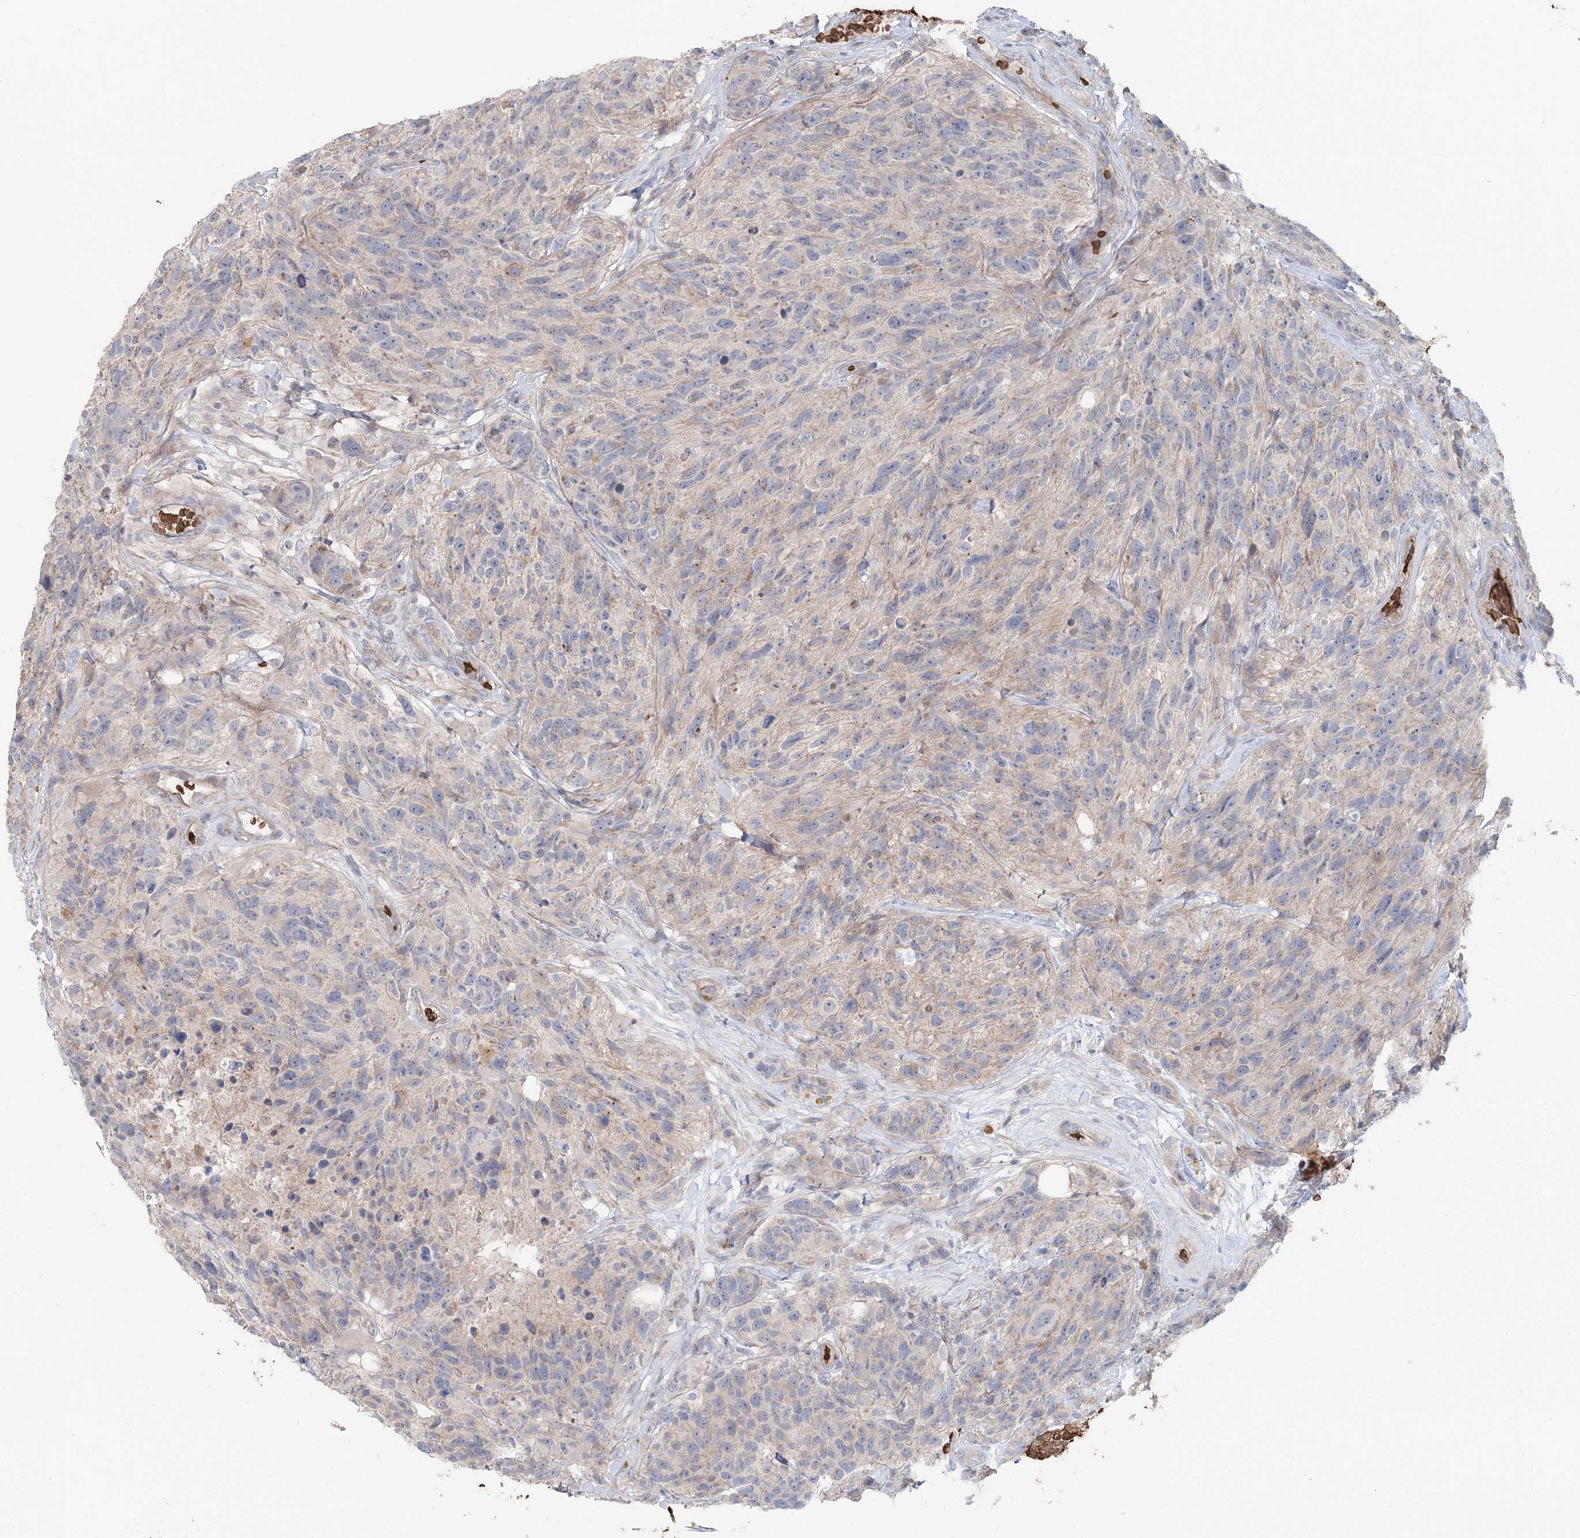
{"staining": {"intensity": "negative", "quantity": "none", "location": "none"}, "tissue": "glioma", "cell_type": "Tumor cells", "image_type": "cancer", "snomed": [{"axis": "morphology", "description": "Glioma, malignant, High grade"}, {"axis": "topography", "description": "Brain"}], "caption": "Tumor cells show no significant protein staining in malignant glioma (high-grade).", "gene": "SERINC1", "patient": {"sex": "male", "age": 69}}